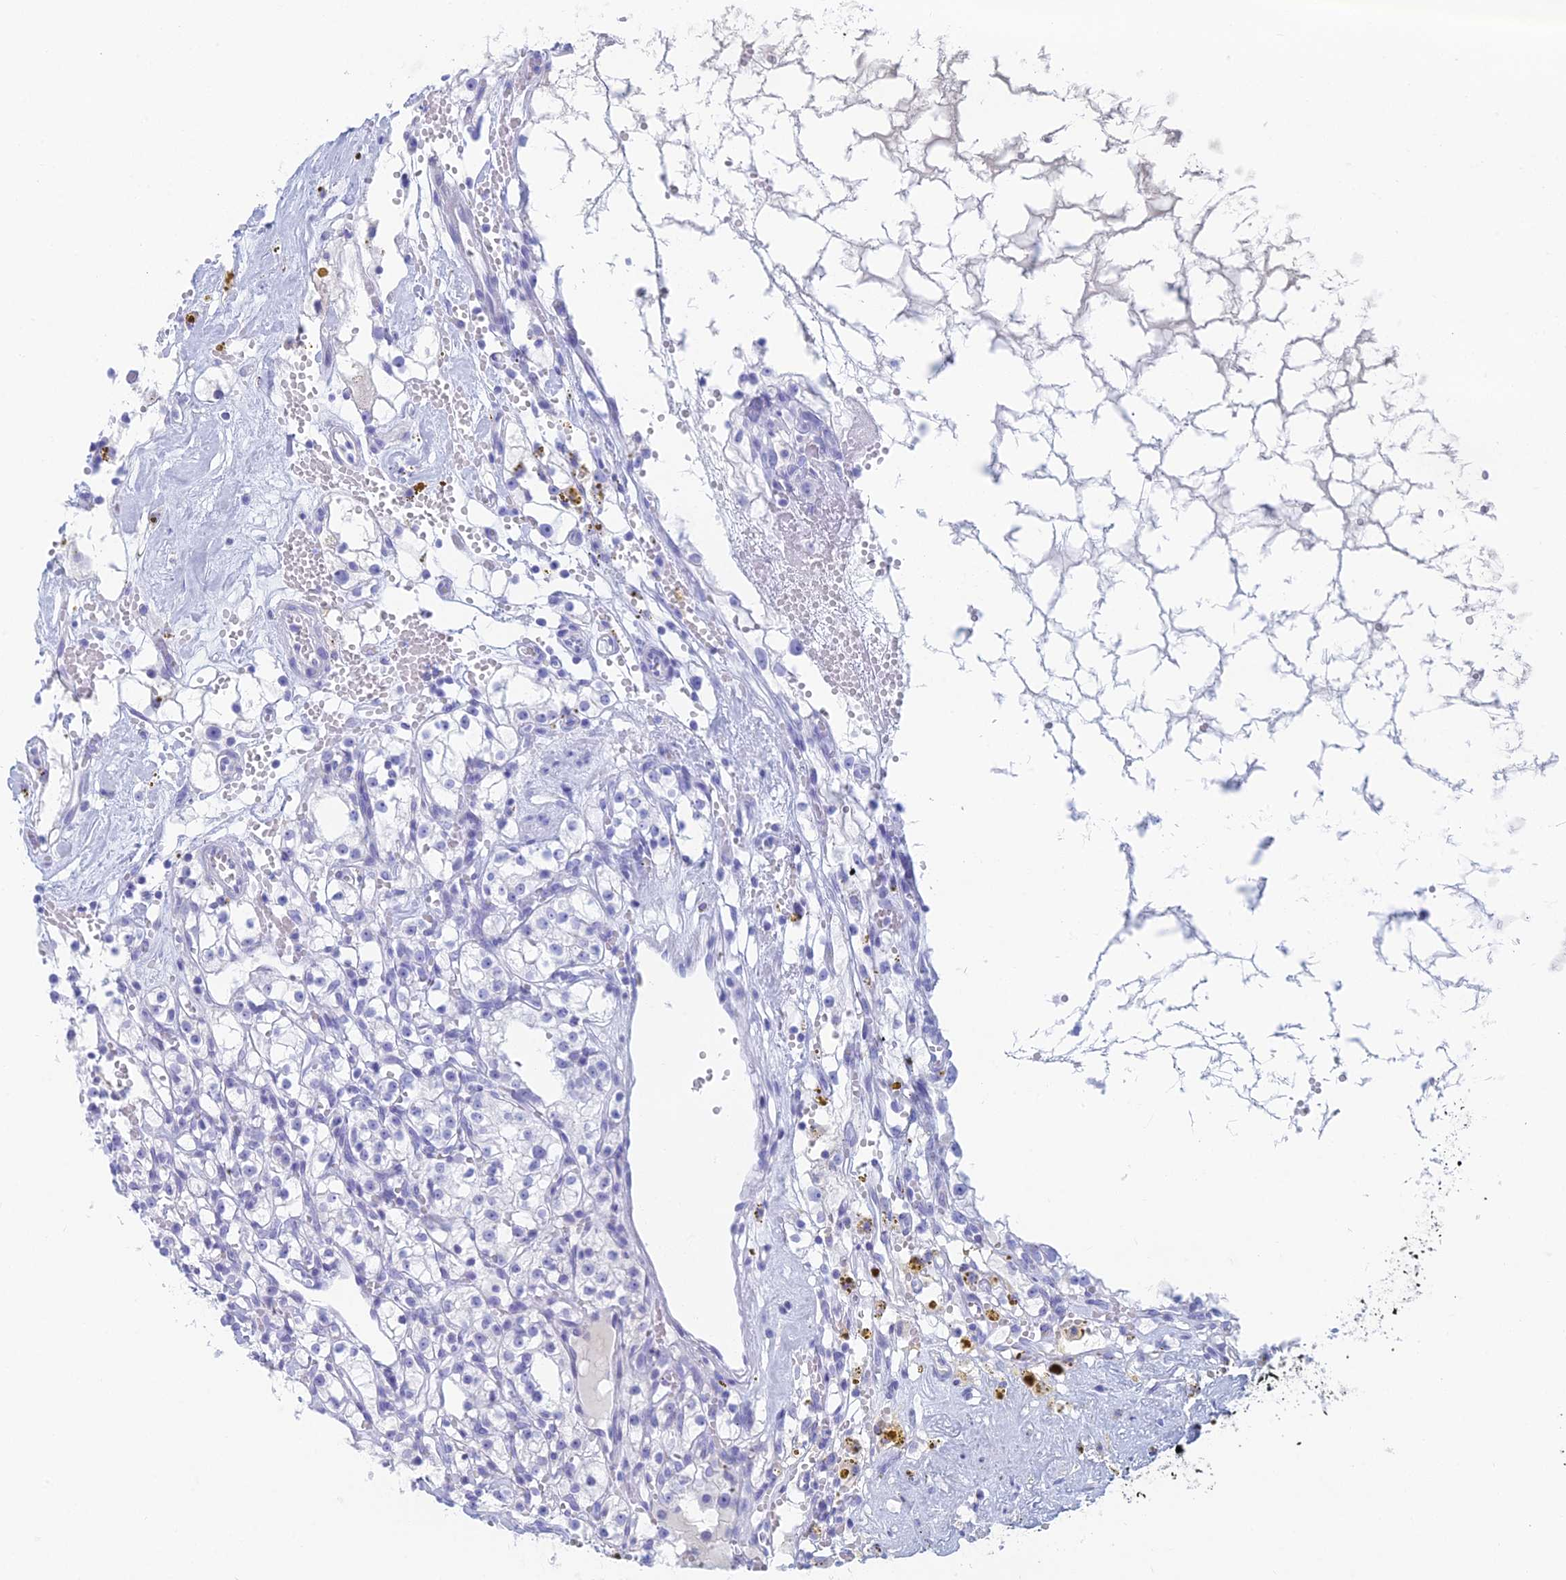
{"staining": {"intensity": "negative", "quantity": "none", "location": "none"}, "tissue": "renal cancer", "cell_type": "Tumor cells", "image_type": "cancer", "snomed": [{"axis": "morphology", "description": "Adenocarcinoma, NOS"}, {"axis": "topography", "description": "Kidney"}], "caption": "The immunohistochemistry (IHC) image has no significant positivity in tumor cells of adenocarcinoma (renal) tissue.", "gene": "IFTAP", "patient": {"sex": "male", "age": 56}}